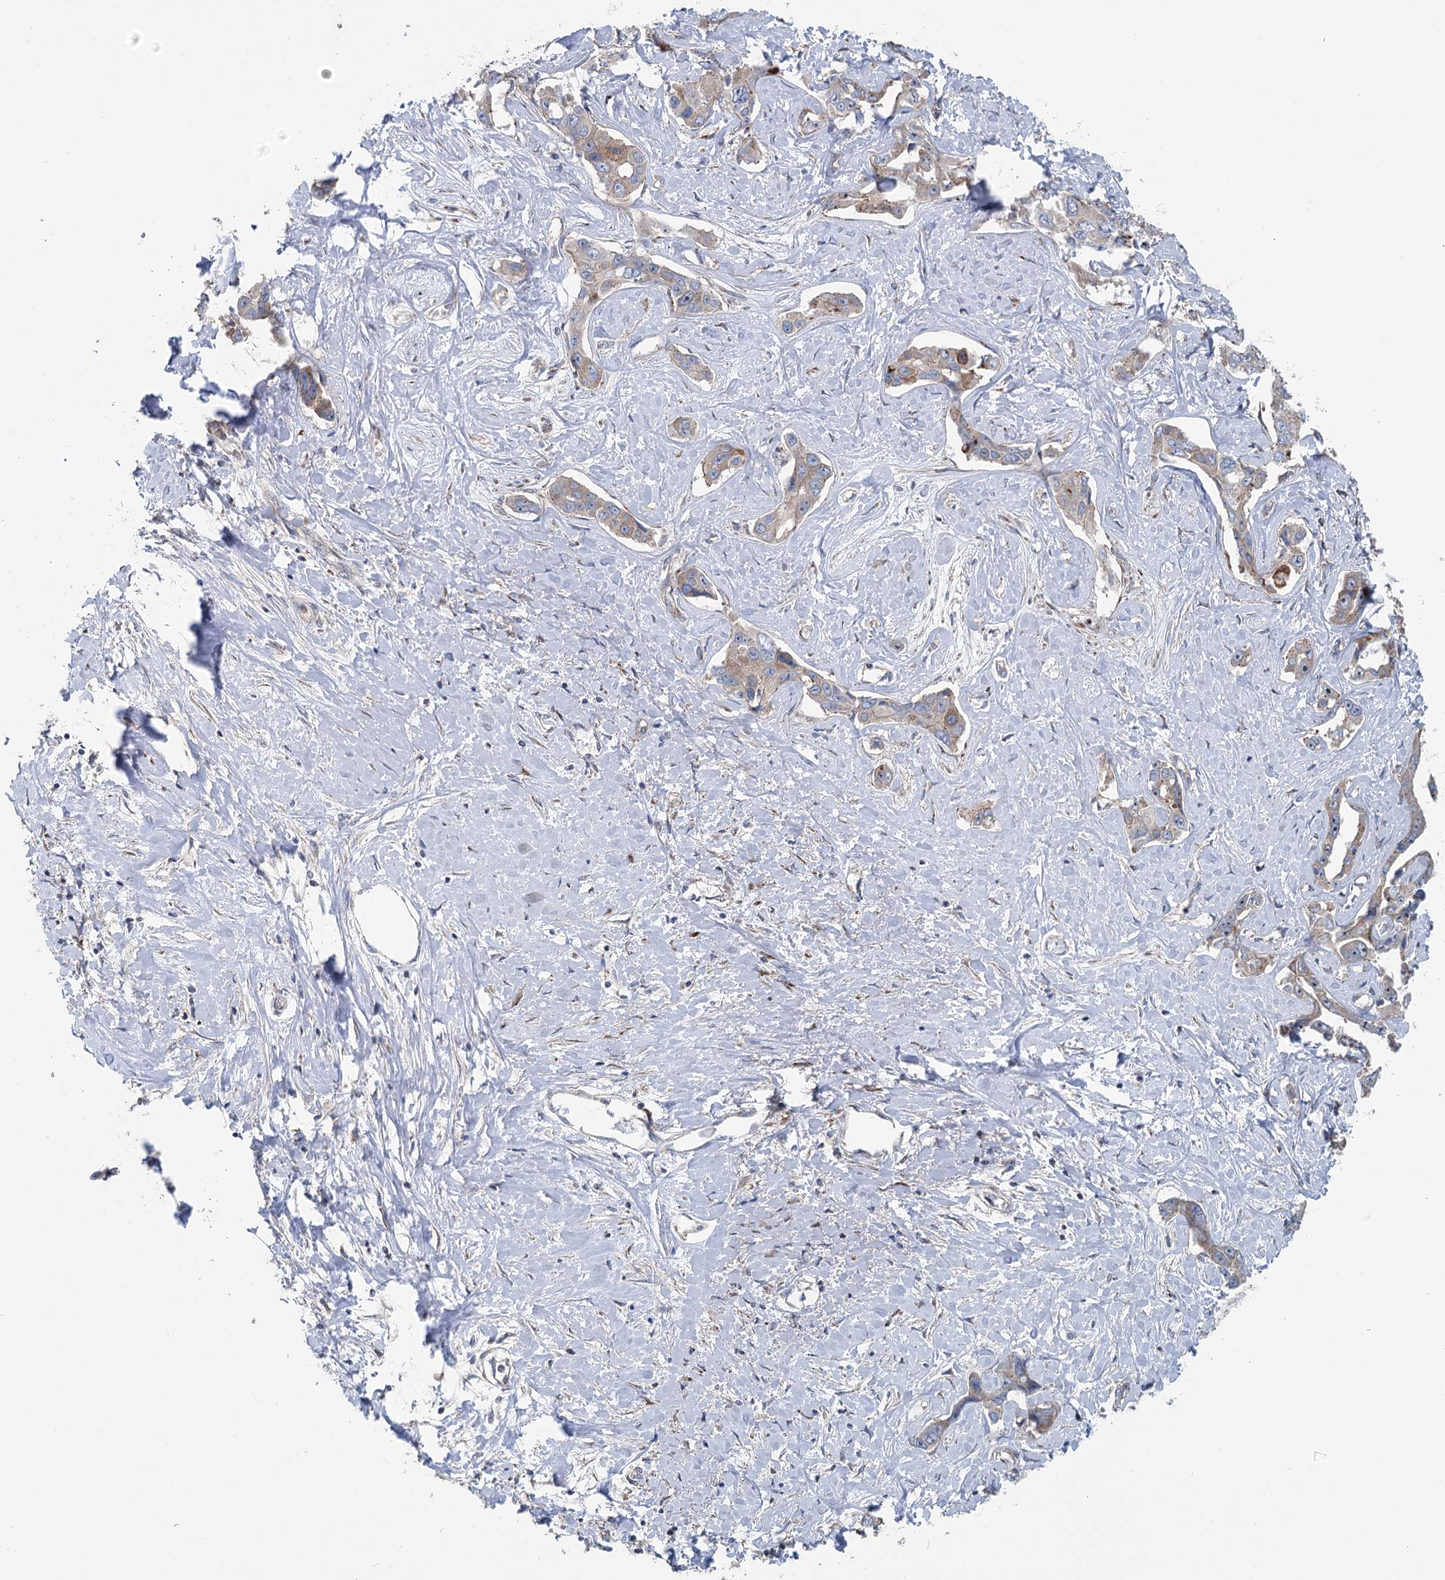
{"staining": {"intensity": "weak", "quantity": ">75%", "location": "cytoplasmic/membranous"}, "tissue": "liver cancer", "cell_type": "Tumor cells", "image_type": "cancer", "snomed": [{"axis": "morphology", "description": "Cholangiocarcinoma"}, {"axis": "topography", "description": "Liver"}], "caption": "Immunohistochemical staining of liver cholangiocarcinoma exhibits low levels of weak cytoplasmic/membranous expression in about >75% of tumor cells. (IHC, brightfield microscopy, high magnification).", "gene": "MARK2", "patient": {"sex": "male", "age": 59}}